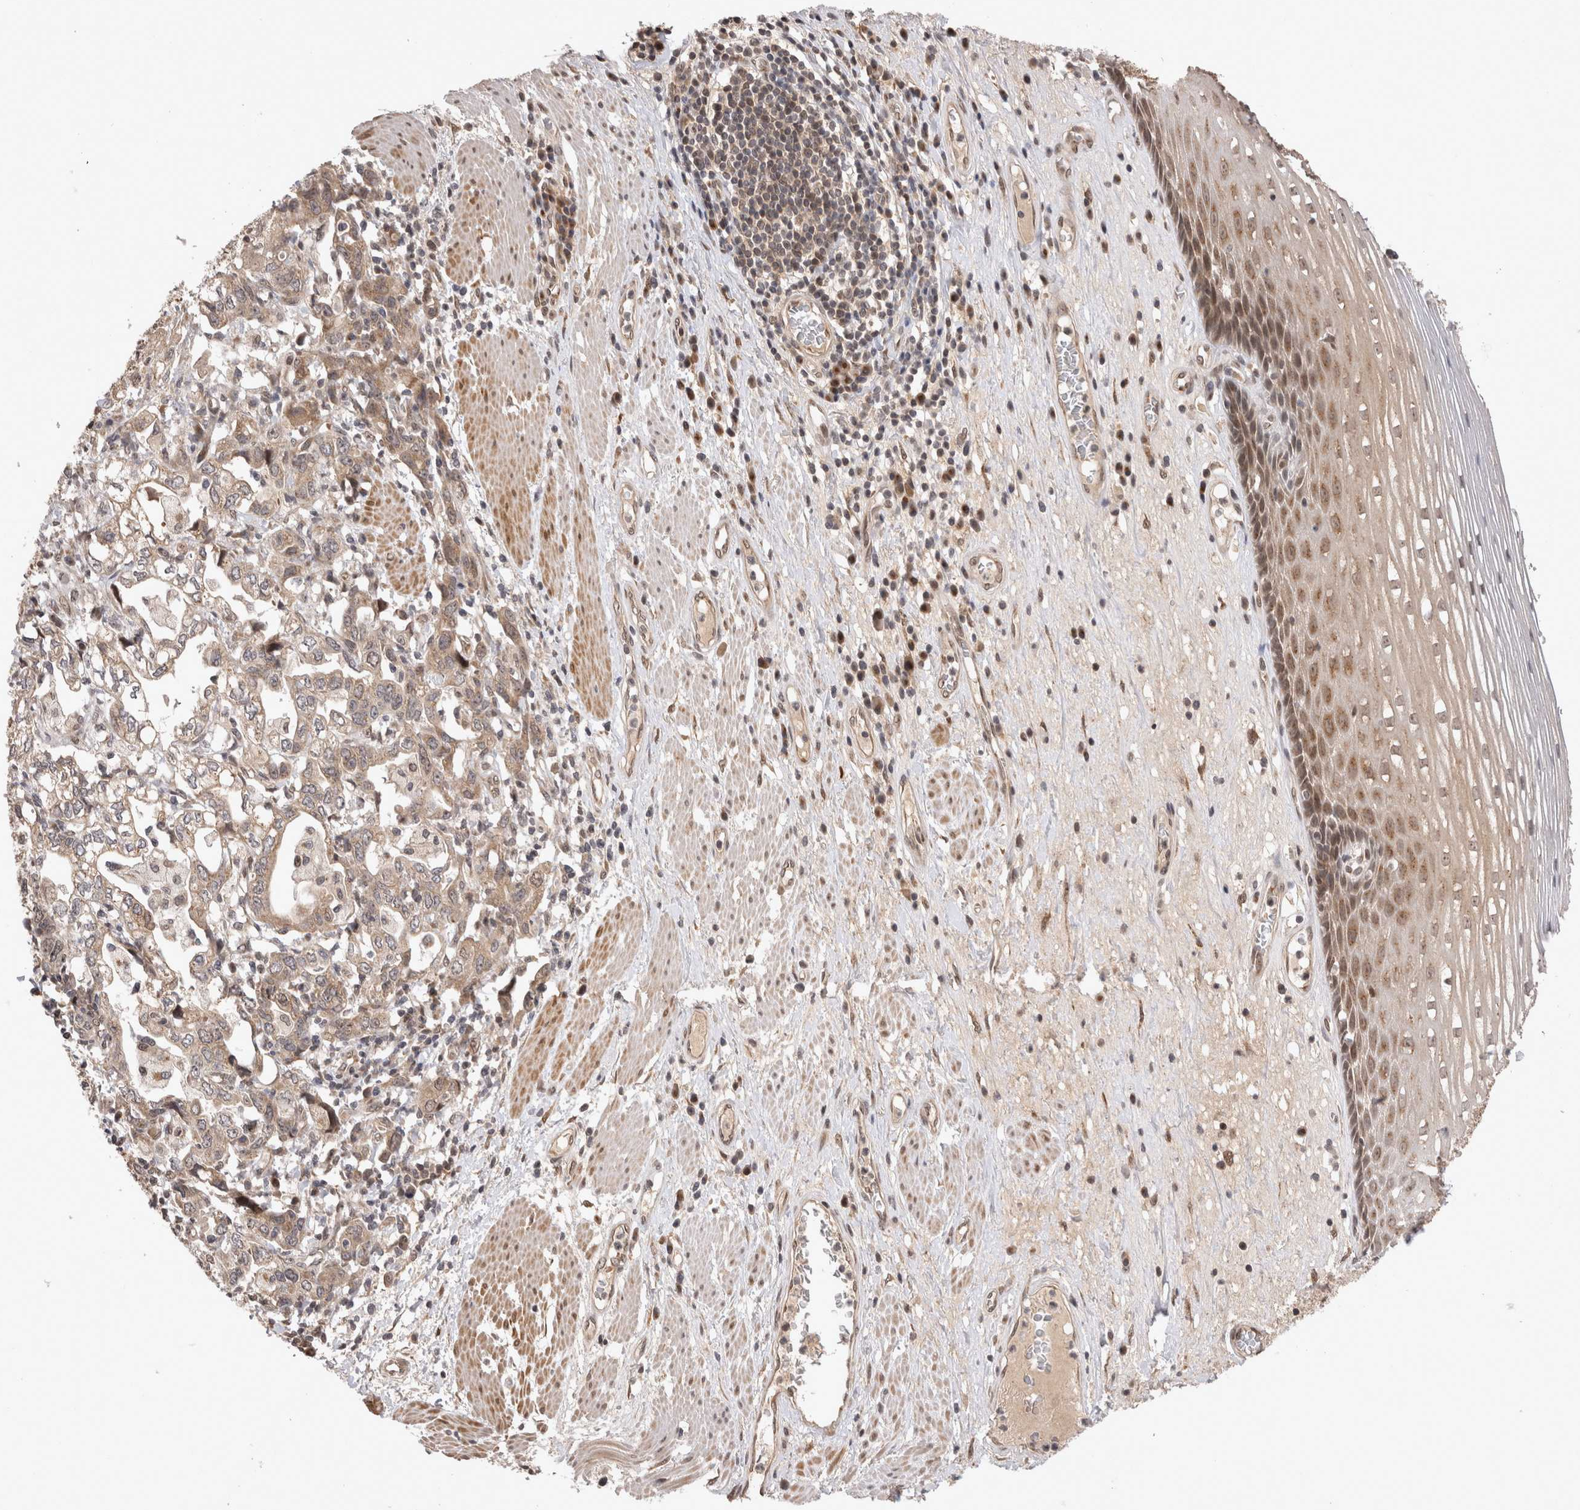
{"staining": {"intensity": "moderate", "quantity": ">75%", "location": "cytoplasmic/membranous,nuclear"}, "tissue": "esophagus", "cell_type": "Squamous epithelial cells", "image_type": "normal", "snomed": [{"axis": "morphology", "description": "Normal tissue, NOS"}, {"axis": "morphology", "description": "Adenocarcinoma, NOS"}, {"axis": "topography", "description": "Esophagus"}], "caption": "Immunohistochemical staining of benign esophagus reveals moderate cytoplasmic/membranous,nuclear protein staining in about >75% of squamous epithelial cells.", "gene": "TMEM65", "patient": {"sex": "male", "age": 62}}